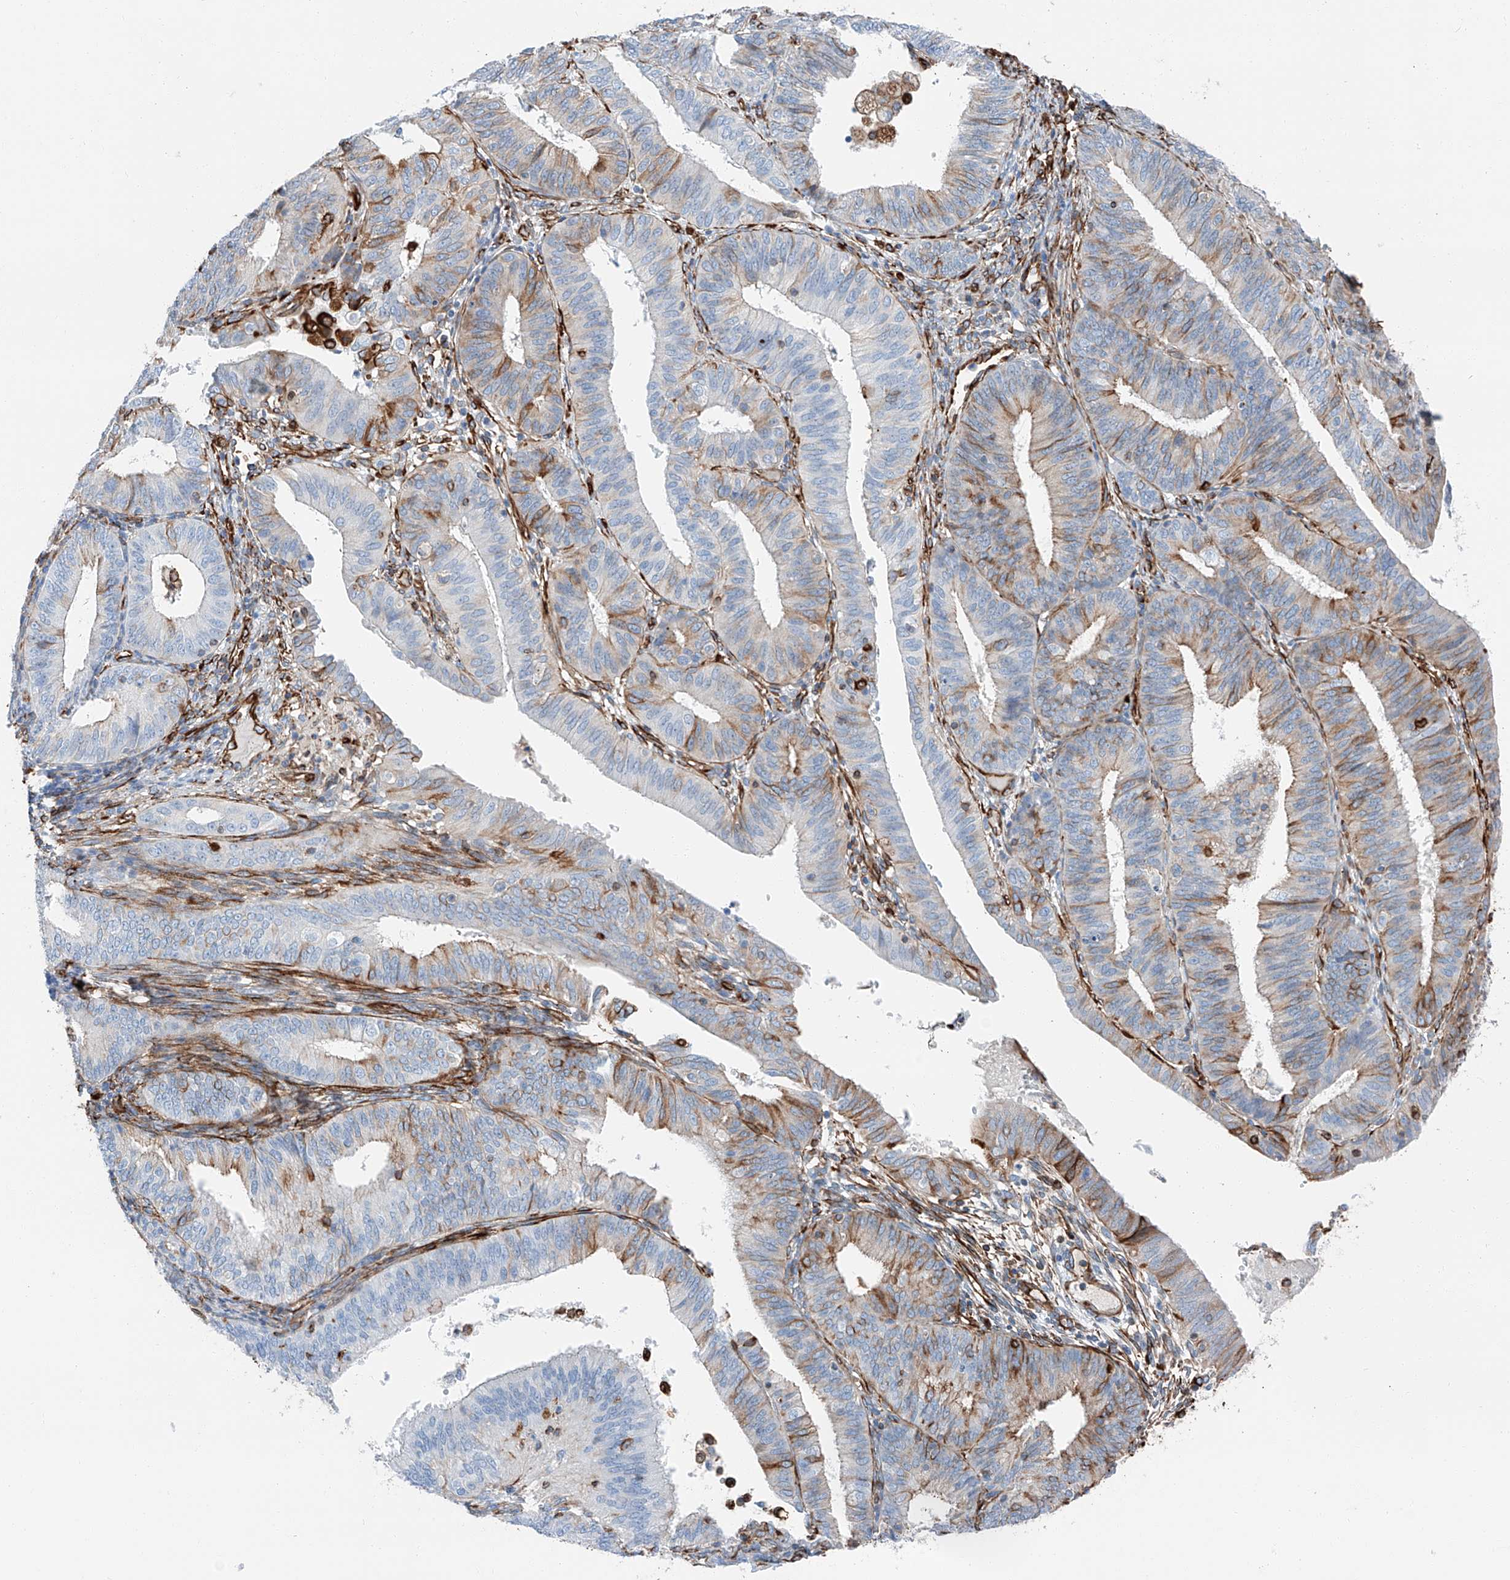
{"staining": {"intensity": "moderate", "quantity": "<25%", "location": "cytoplasmic/membranous"}, "tissue": "endometrial cancer", "cell_type": "Tumor cells", "image_type": "cancer", "snomed": [{"axis": "morphology", "description": "Adenocarcinoma, NOS"}, {"axis": "topography", "description": "Endometrium"}], "caption": "An IHC image of neoplastic tissue is shown. Protein staining in brown labels moderate cytoplasmic/membranous positivity in adenocarcinoma (endometrial) within tumor cells.", "gene": "ZNF804A", "patient": {"sex": "female", "age": 51}}